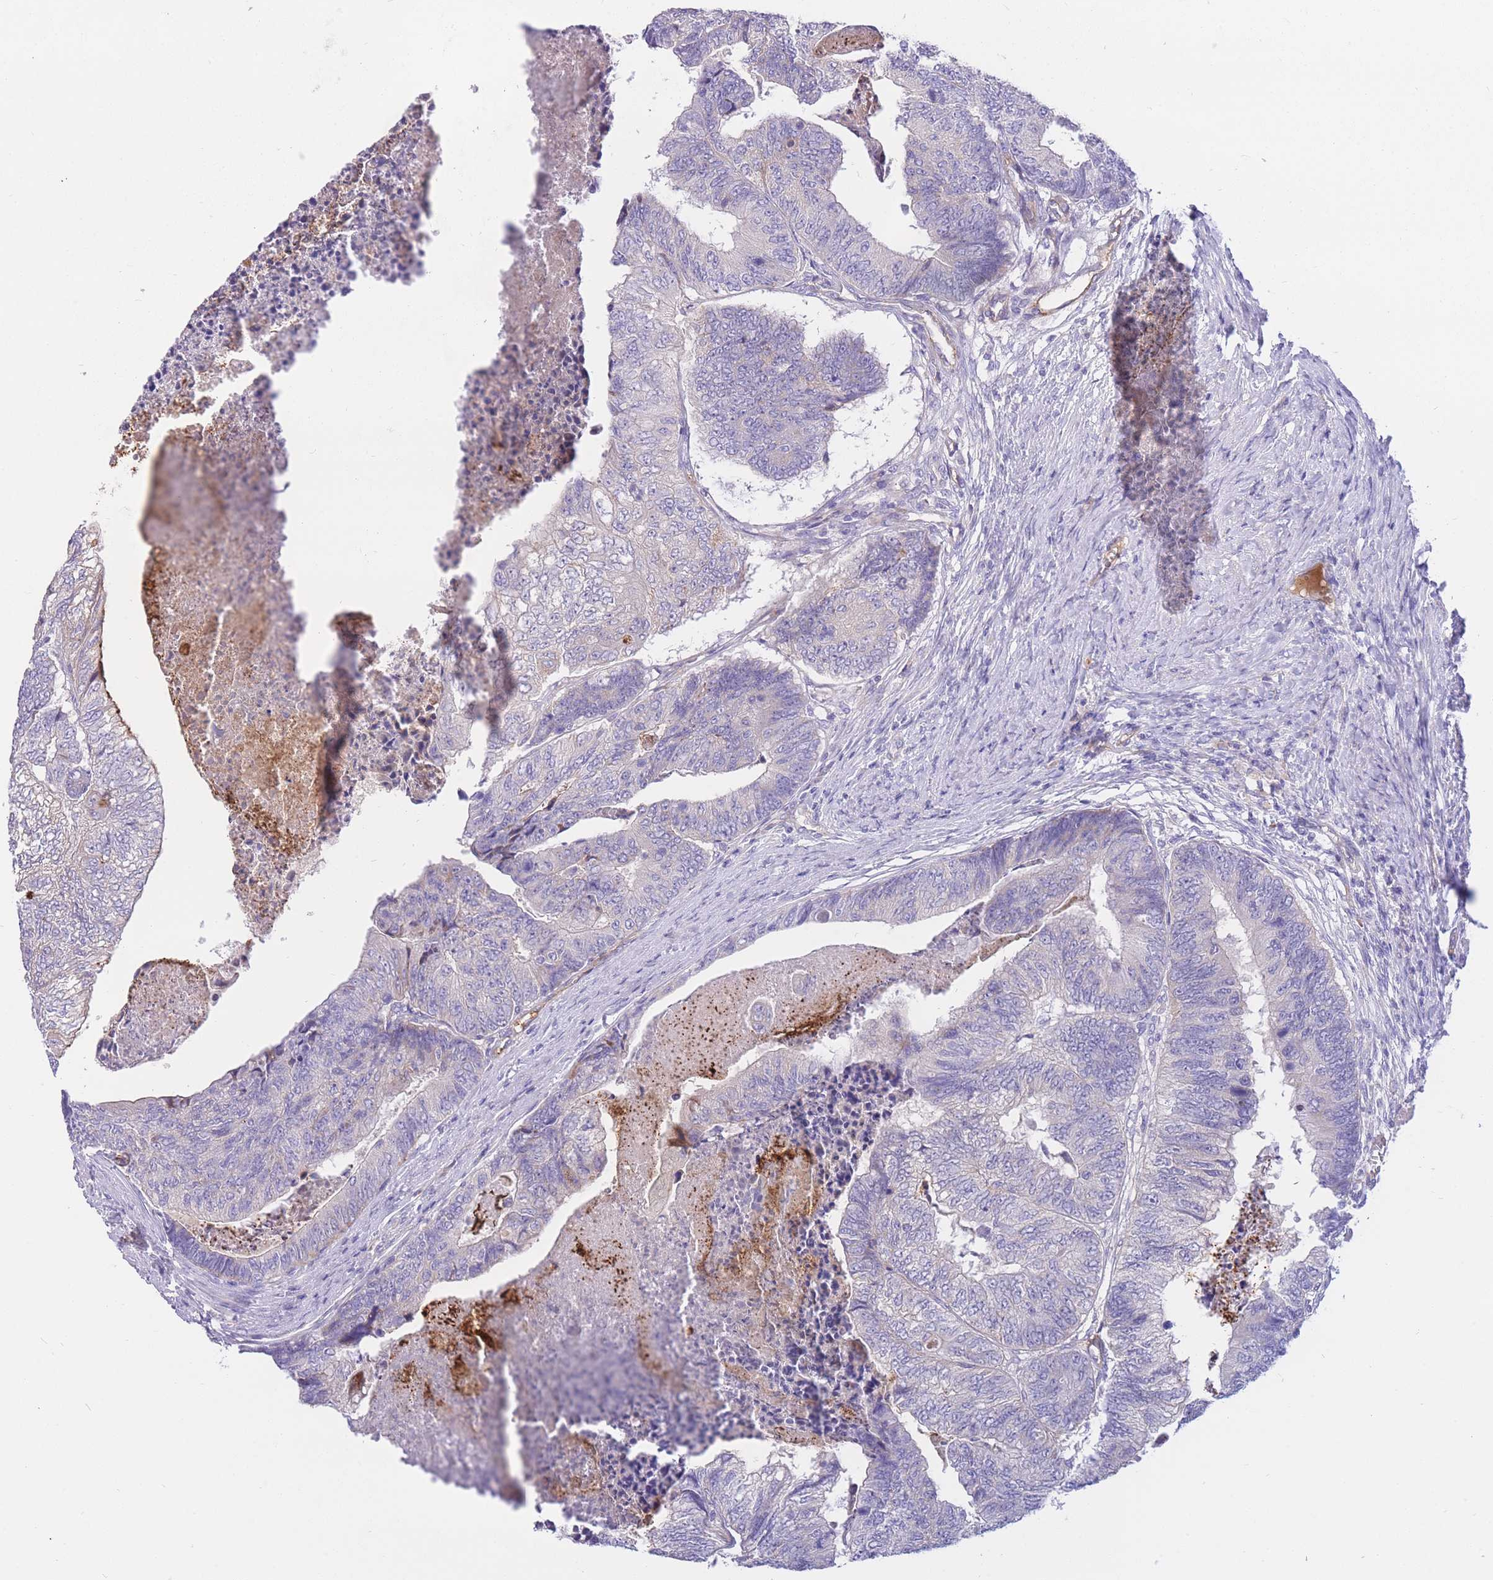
{"staining": {"intensity": "negative", "quantity": "none", "location": "none"}, "tissue": "colorectal cancer", "cell_type": "Tumor cells", "image_type": "cancer", "snomed": [{"axis": "morphology", "description": "Adenocarcinoma, NOS"}, {"axis": "topography", "description": "Colon"}], "caption": "High power microscopy histopathology image of an IHC photomicrograph of colorectal cancer (adenocarcinoma), revealing no significant expression in tumor cells.", "gene": "SULT1A1", "patient": {"sex": "female", "age": 67}}